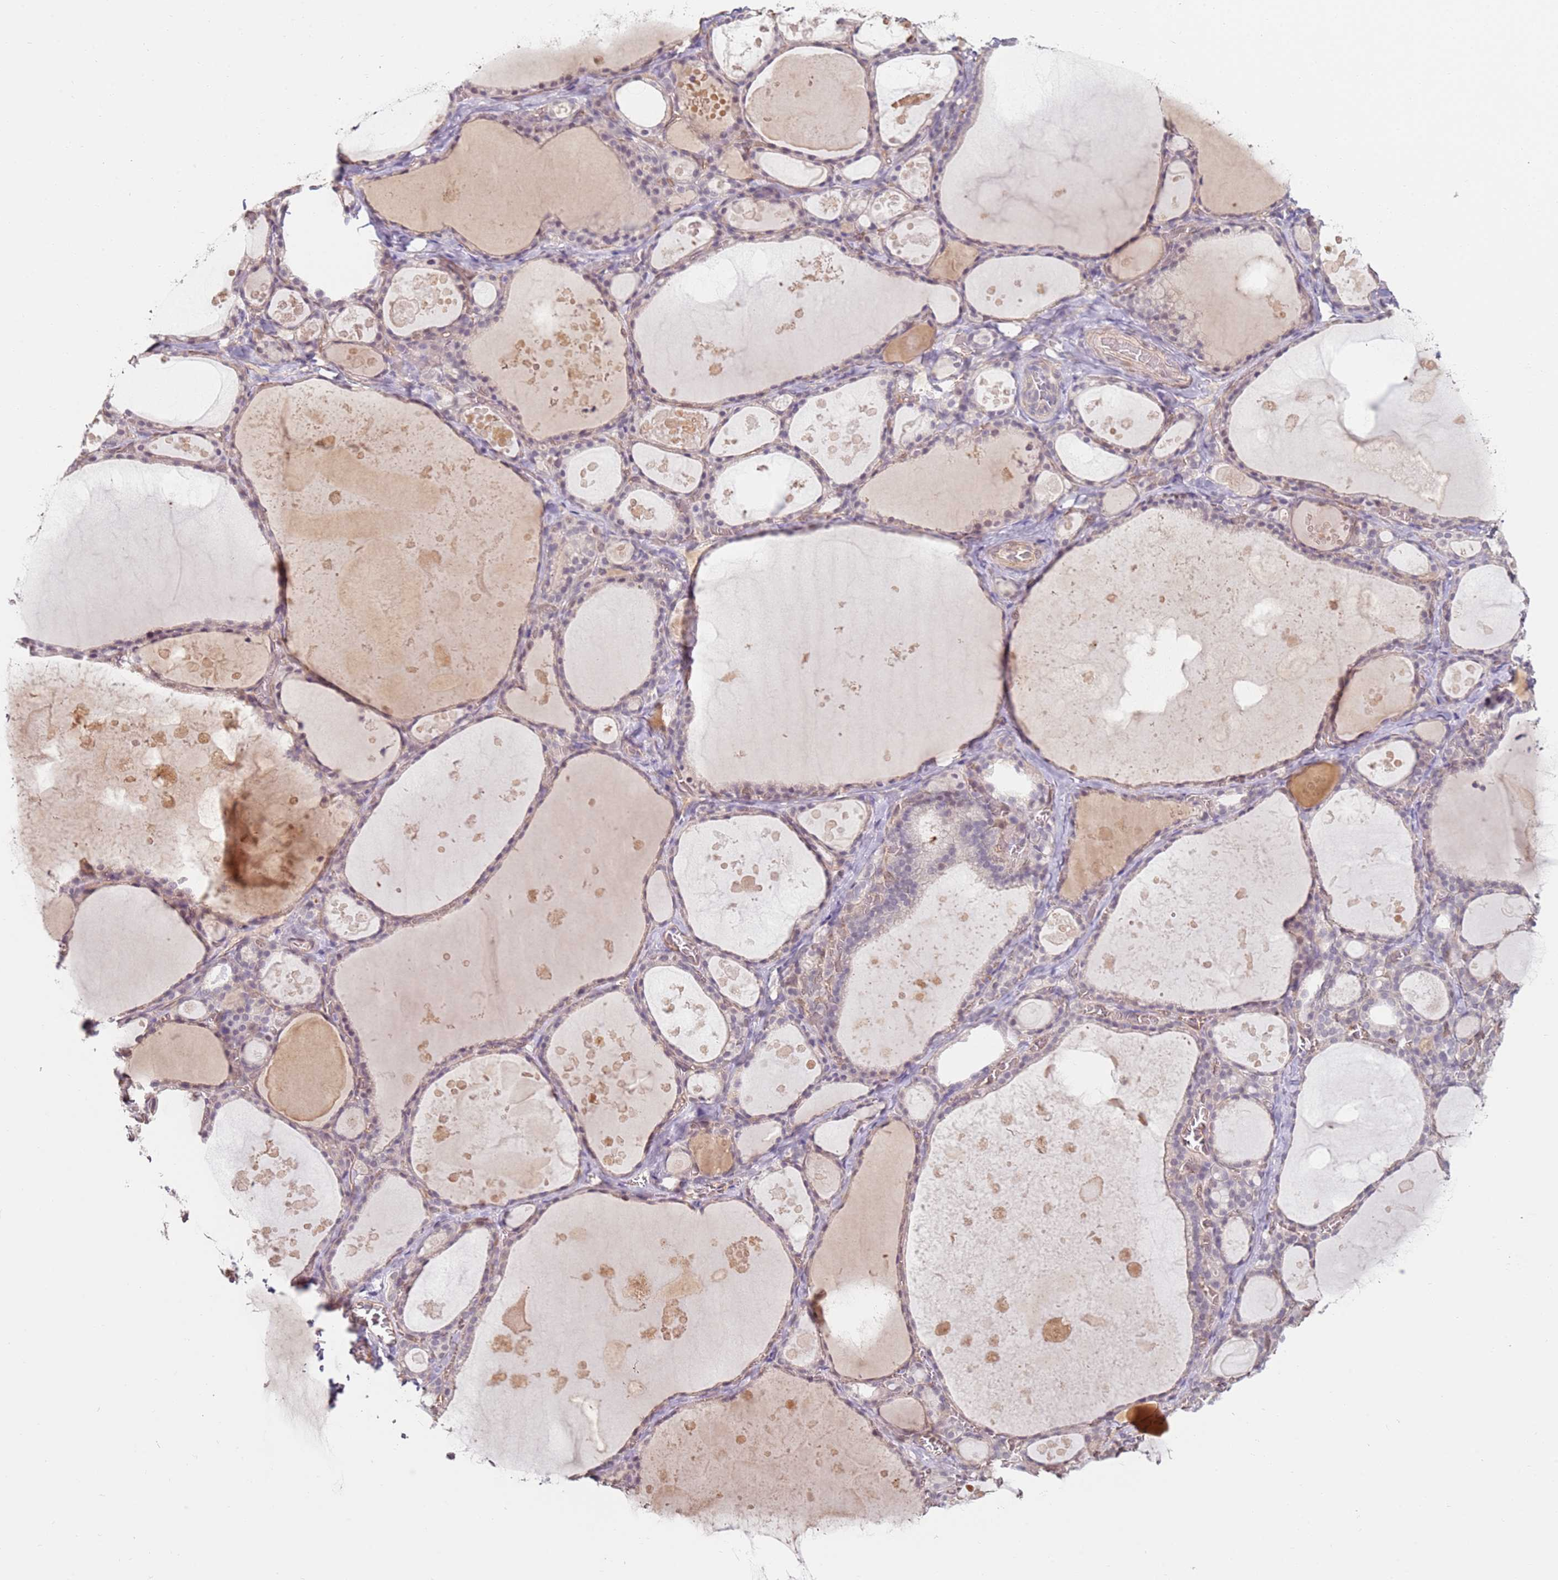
{"staining": {"intensity": "weak", "quantity": "<25%", "location": "cytoplasmic/membranous"}, "tissue": "thyroid gland", "cell_type": "Glandular cells", "image_type": "normal", "snomed": [{"axis": "morphology", "description": "Normal tissue, NOS"}, {"axis": "topography", "description": "Thyroid gland"}], "caption": "The immunohistochemistry (IHC) micrograph has no significant positivity in glandular cells of thyroid gland. (DAB (3,3'-diaminobenzidine) immunohistochemistry (IHC), high magnification).", "gene": "WDR93", "patient": {"sex": "male", "age": 56}}